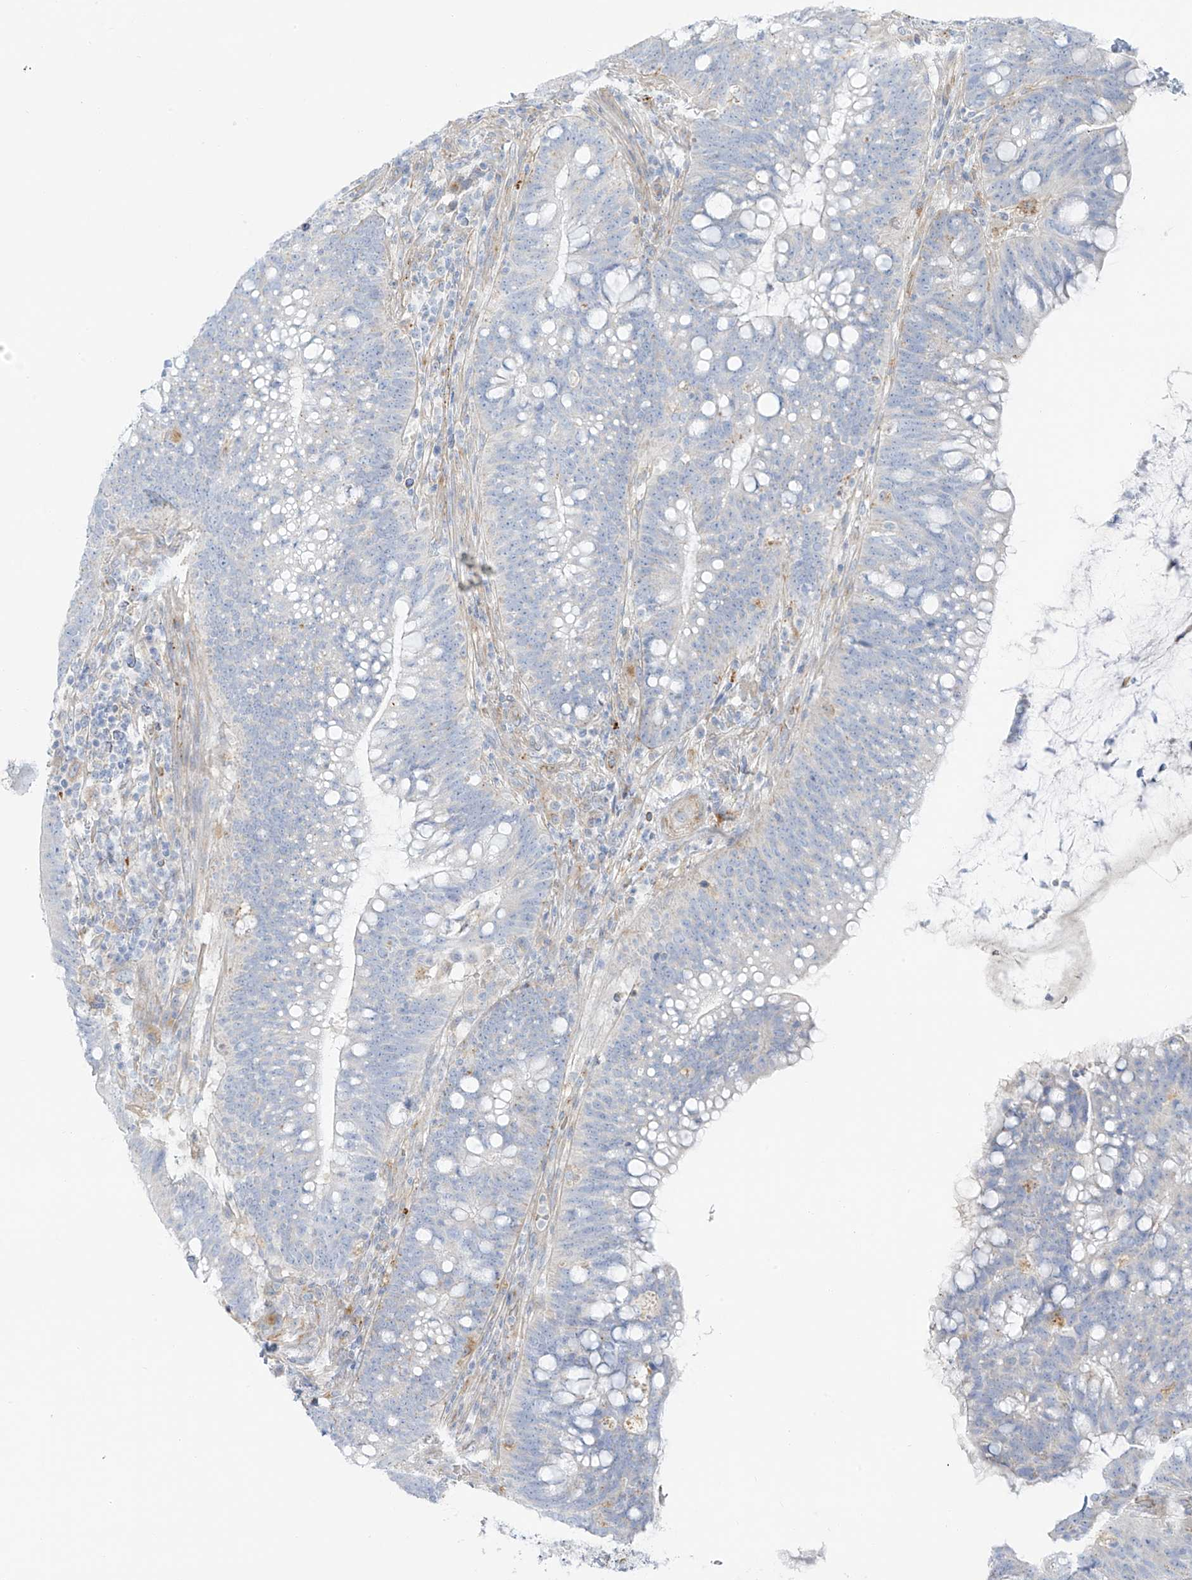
{"staining": {"intensity": "negative", "quantity": "none", "location": "none"}, "tissue": "colorectal cancer", "cell_type": "Tumor cells", "image_type": "cancer", "snomed": [{"axis": "morphology", "description": "Adenocarcinoma, NOS"}, {"axis": "topography", "description": "Colon"}], "caption": "A micrograph of human colorectal cancer (adenocarcinoma) is negative for staining in tumor cells.", "gene": "TAL2", "patient": {"sex": "female", "age": 66}}